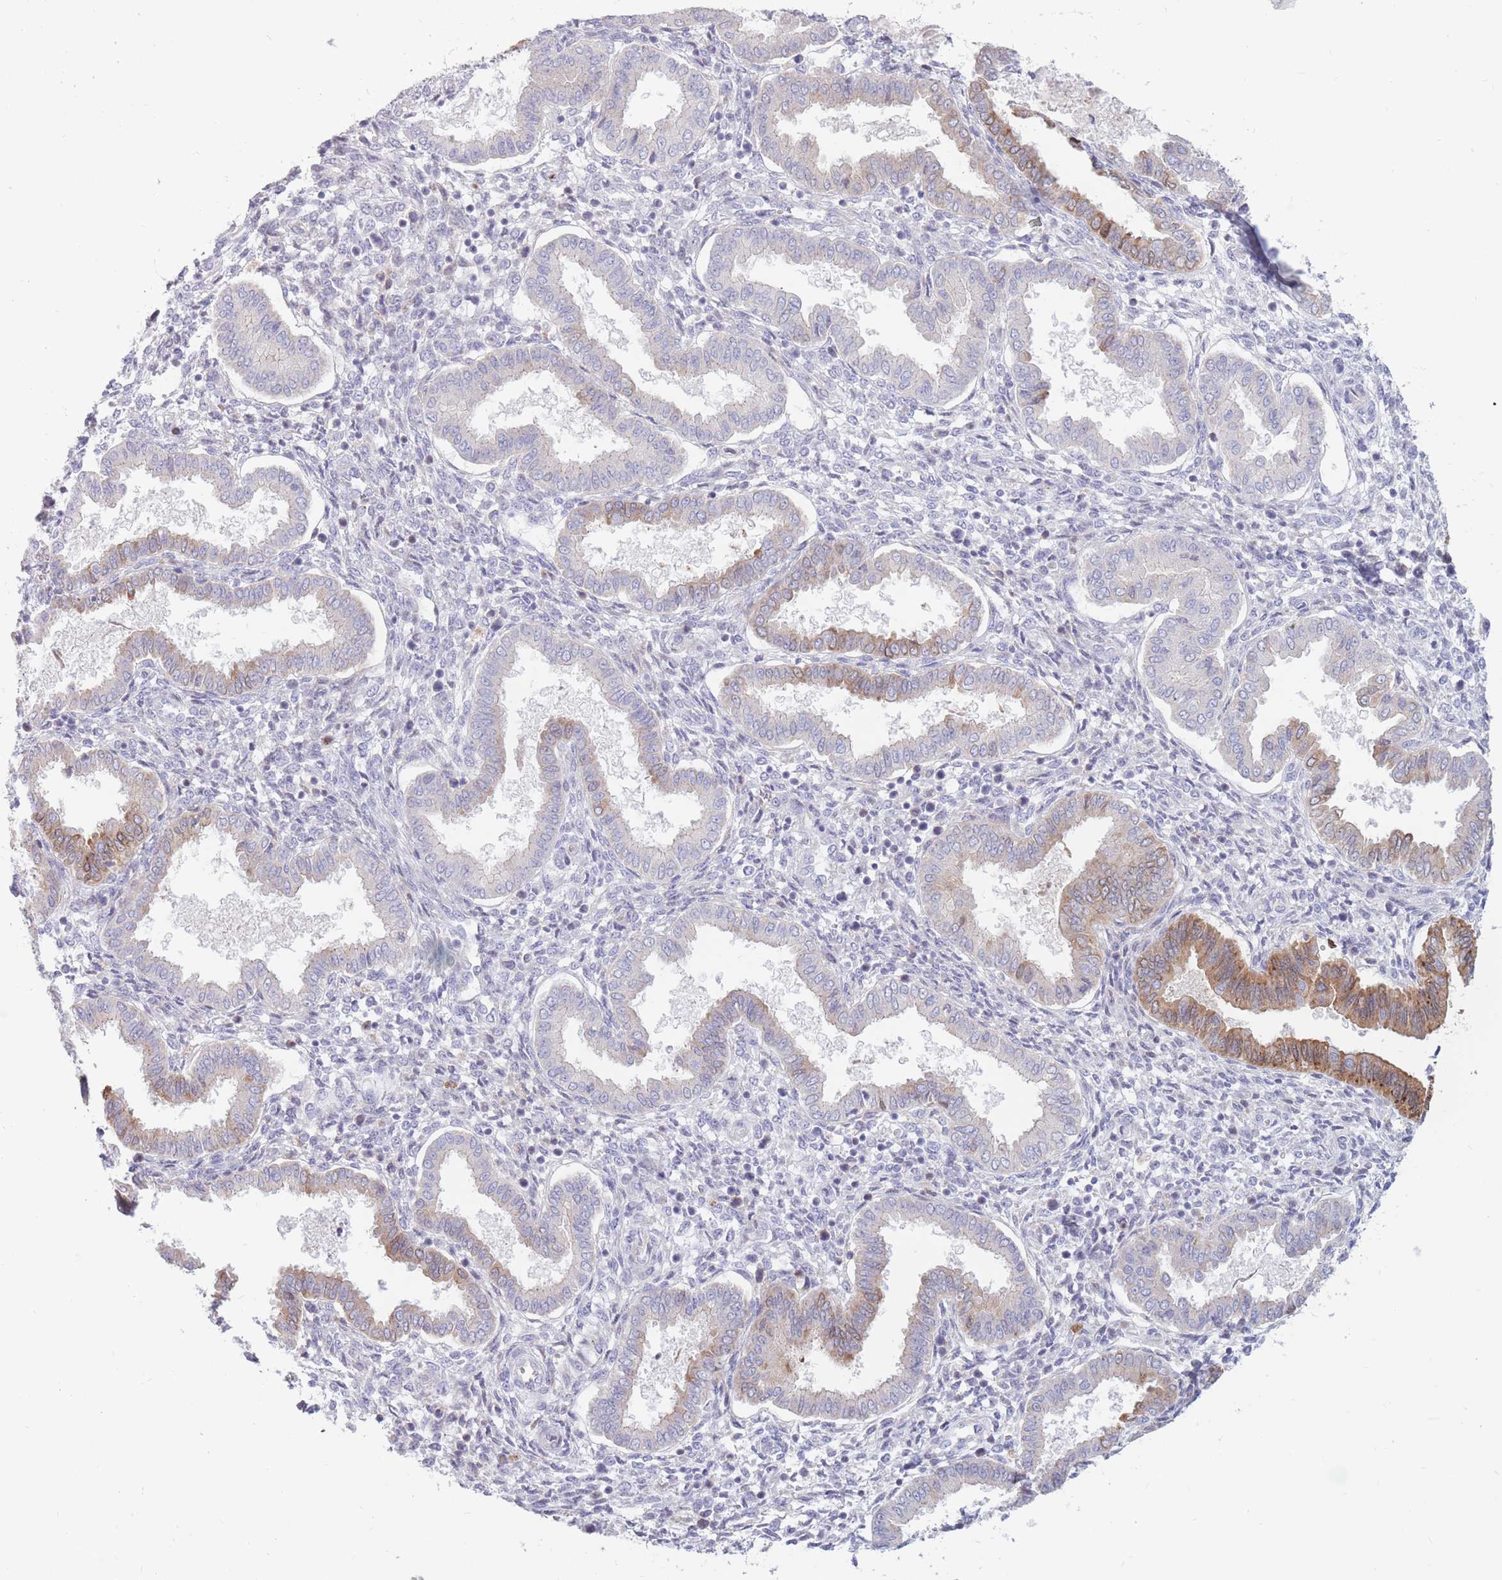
{"staining": {"intensity": "negative", "quantity": "none", "location": "none"}, "tissue": "endometrium", "cell_type": "Cells in endometrial stroma", "image_type": "normal", "snomed": [{"axis": "morphology", "description": "Normal tissue, NOS"}, {"axis": "topography", "description": "Endometrium"}], "caption": "IHC image of benign endometrium: endometrium stained with DAB (3,3'-diaminobenzidine) demonstrates no significant protein expression in cells in endometrial stroma. (Stains: DAB (3,3'-diaminobenzidine) immunohistochemistry (IHC) with hematoxylin counter stain, Microscopy: brightfield microscopy at high magnification).", "gene": "PTGDR", "patient": {"sex": "female", "age": 24}}